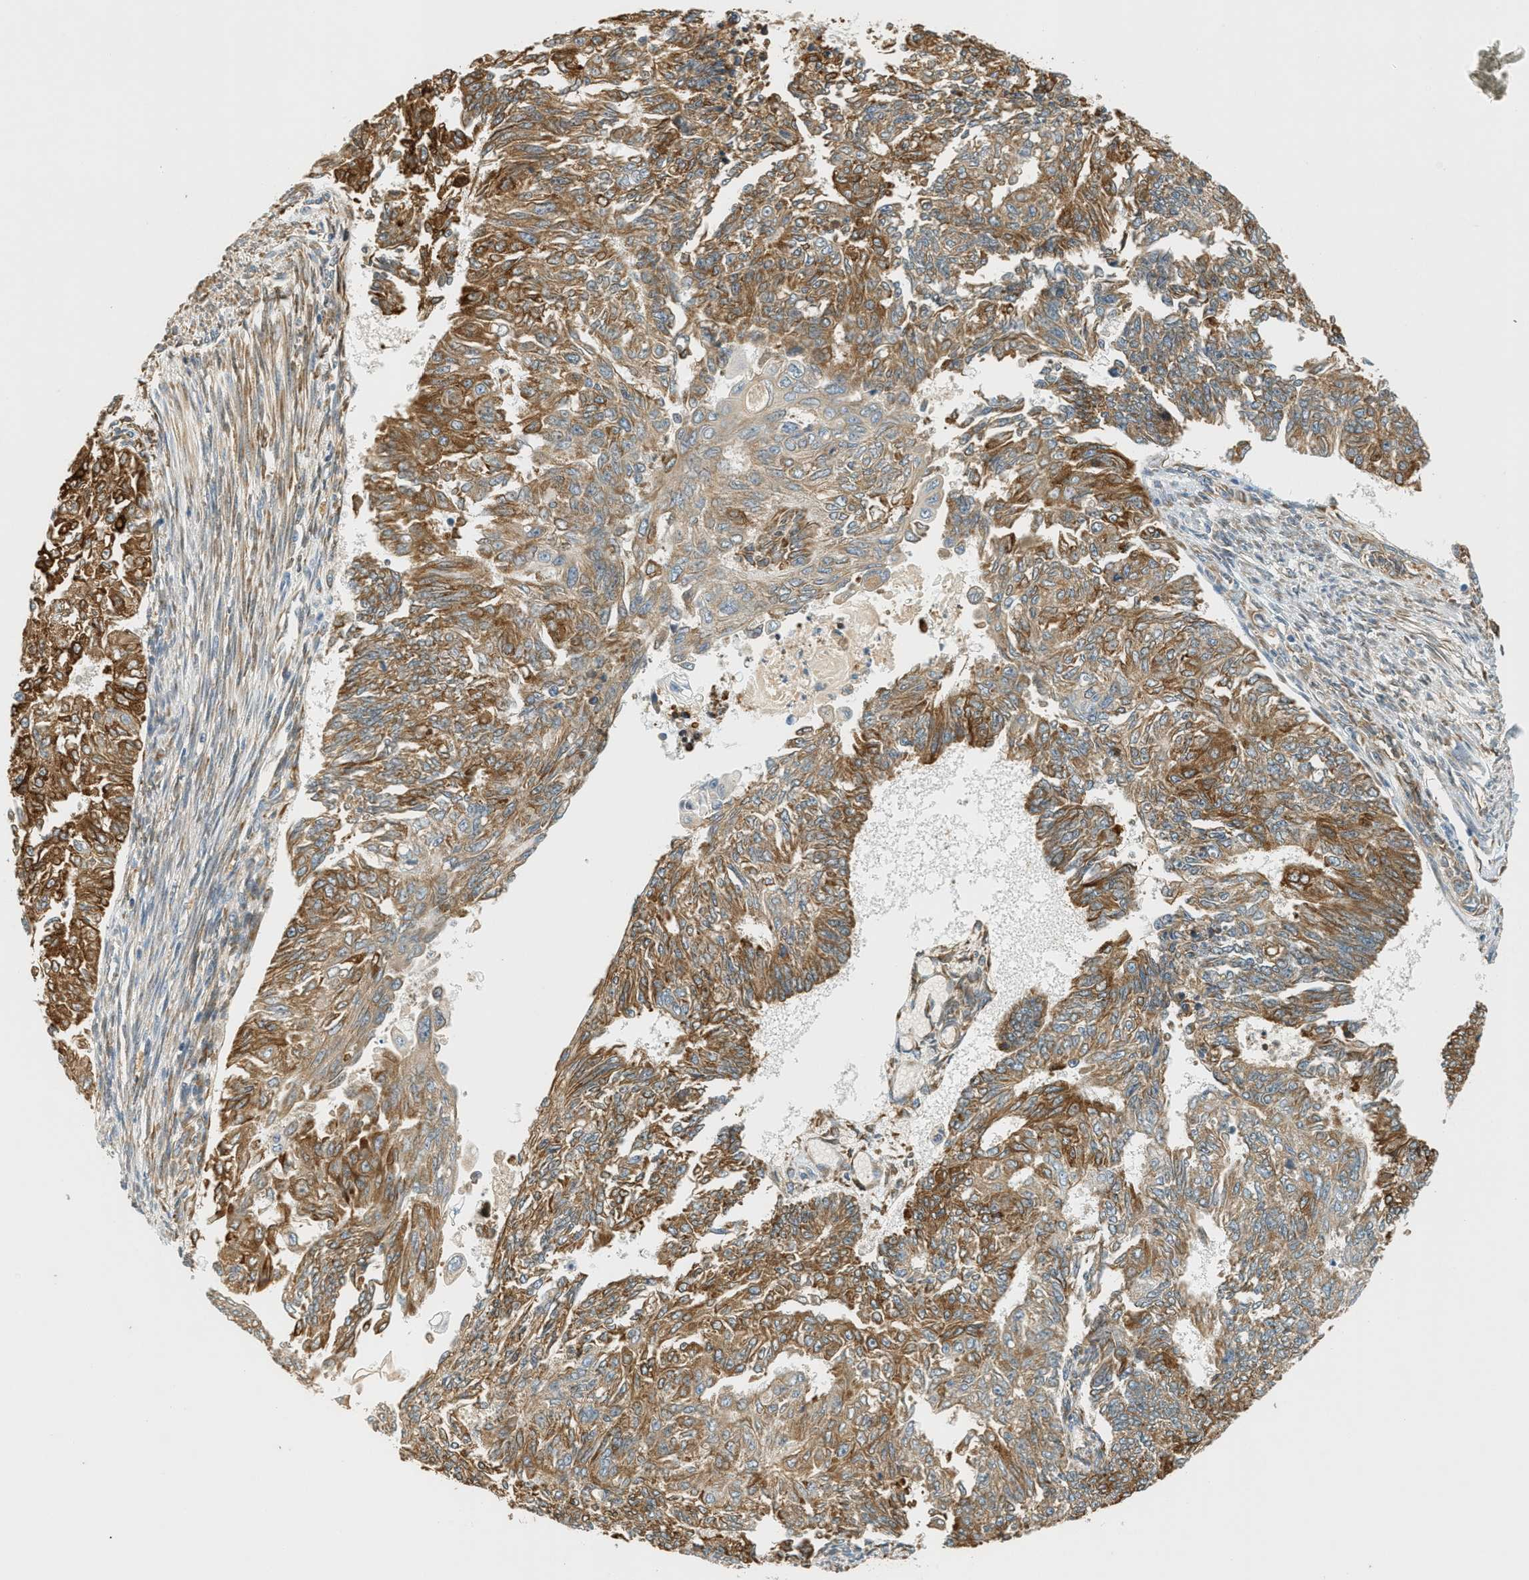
{"staining": {"intensity": "moderate", "quantity": ">75%", "location": "cytoplasmic/membranous"}, "tissue": "endometrial cancer", "cell_type": "Tumor cells", "image_type": "cancer", "snomed": [{"axis": "morphology", "description": "Adenocarcinoma, NOS"}, {"axis": "topography", "description": "Endometrium"}], "caption": "Brown immunohistochemical staining in endometrial cancer (adenocarcinoma) exhibits moderate cytoplasmic/membranous staining in approximately >75% of tumor cells. (DAB = brown stain, brightfield microscopy at high magnification).", "gene": "PDK1", "patient": {"sex": "female", "age": 32}}